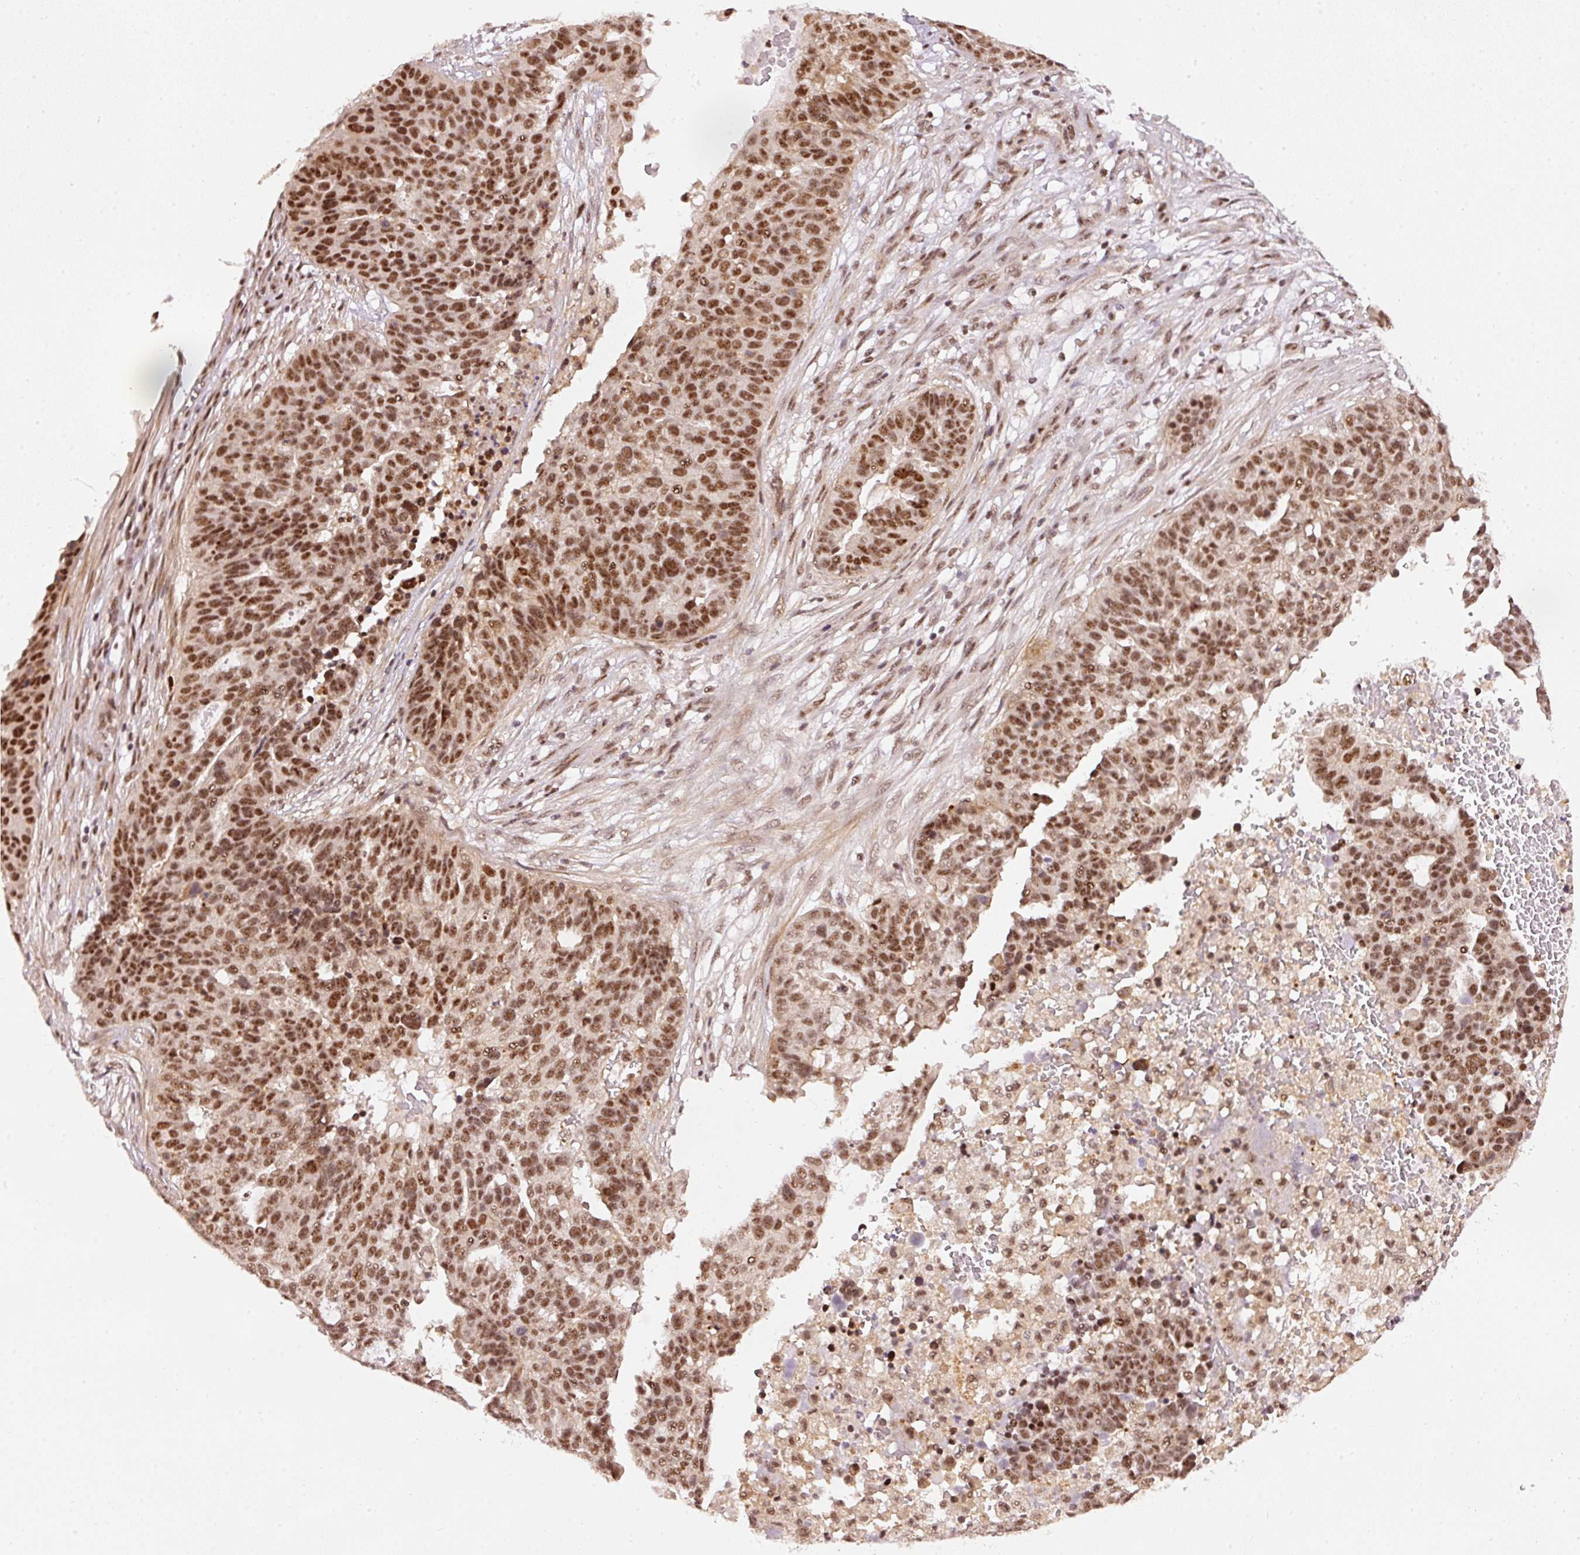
{"staining": {"intensity": "moderate", "quantity": ">75%", "location": "nuclear"}, "tissue": "ovarian cancer", "cell_type": "Tumor cells", "image_type": "cancer", "snomed": [{"axis": "morphology", "description": "Cystadenocarcinoma, serous, NOS"}, {"axis": "topography", "description": "Ovary"}], "caption": "Ovarian cancer (serous cystadenocarcinoma) stained for a protein (brown) shows moderate nuclear positive positivity in approximately >75% of tumor cells.", "gene": "THOC6", "patient": {"sex": "female", "age": 59}}